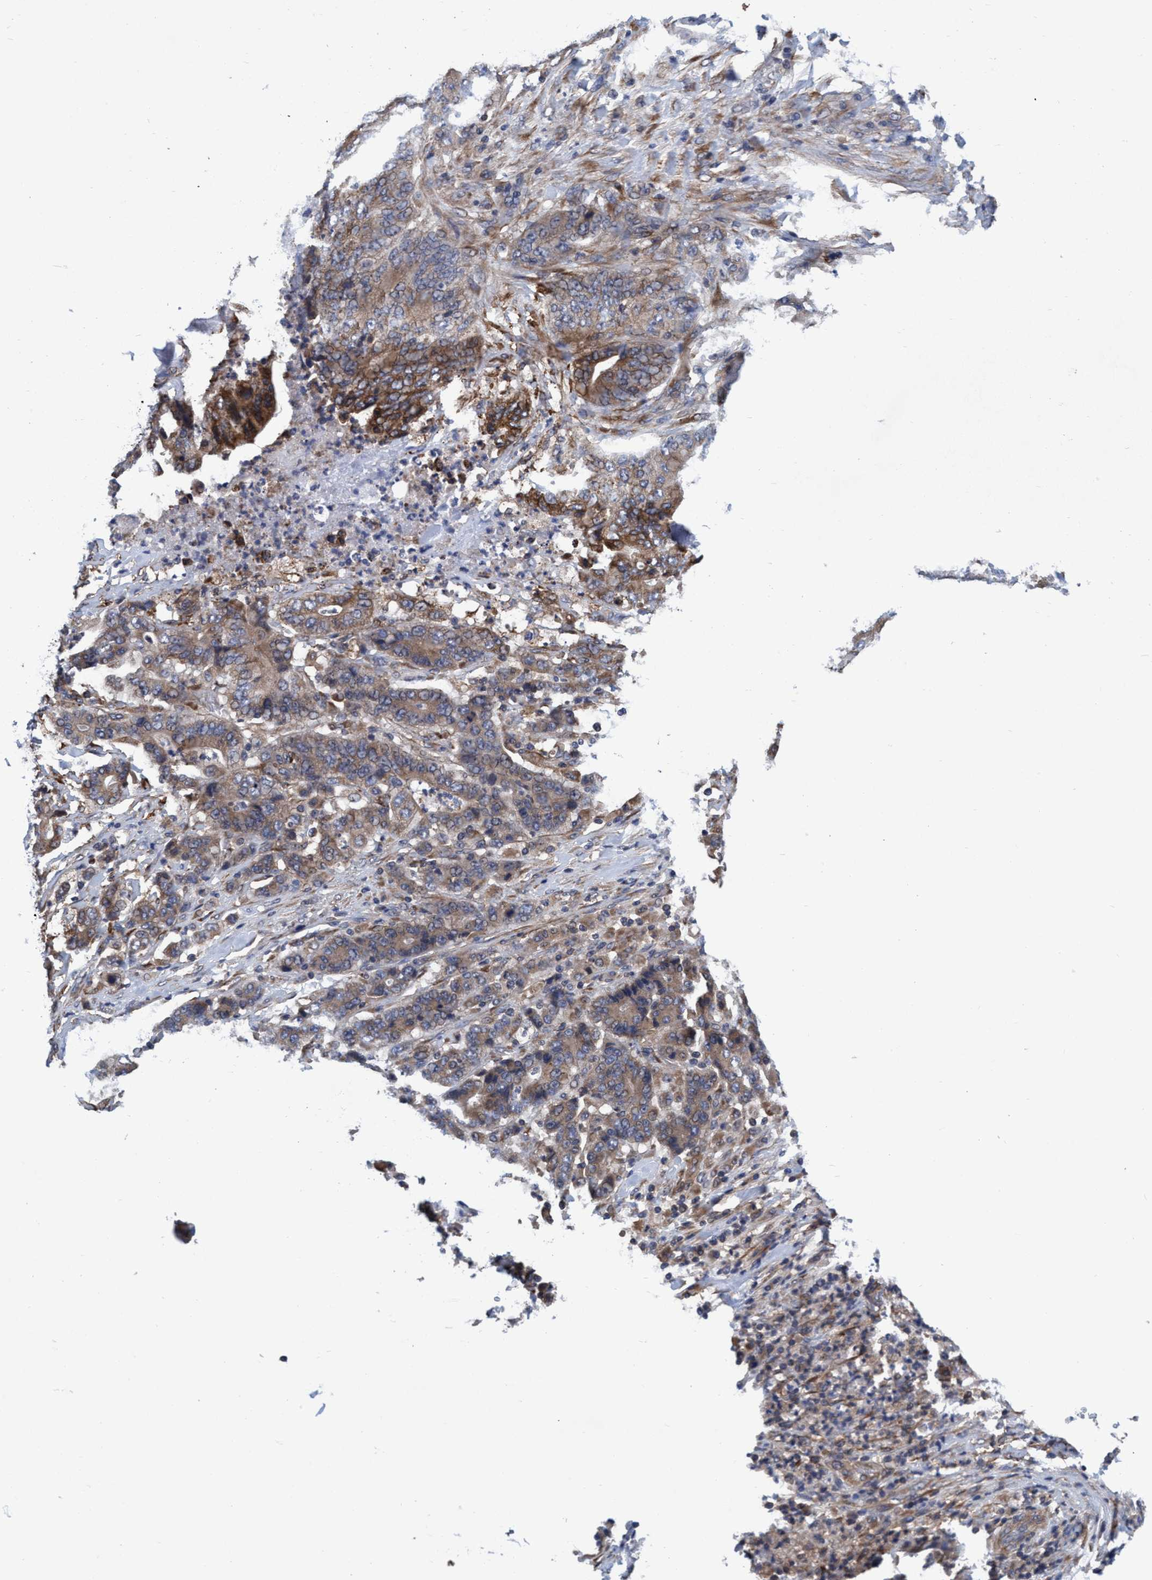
{"staining": {"intensity": "moderate", "quantity": ">75%", "location": "cytoplasmic/membranous"}, "tissue": "stomach cancer", "cell_type": "Tumor cells", "image_type": "cancer", "snomed": [{"axis": "morphology", "description": "Adenocarcinoma, NOS"}, {"axis": "topography", "description": "Stomach"}], "caption": "A micrograph of human stomach cancer (adenocarcinoma) stained for a protein displays moderate cytoplasmic/membranous brown staining in tumor cells.", "gene": "CALCOCO2", "patient": {"sex": "female", "age": 73}}